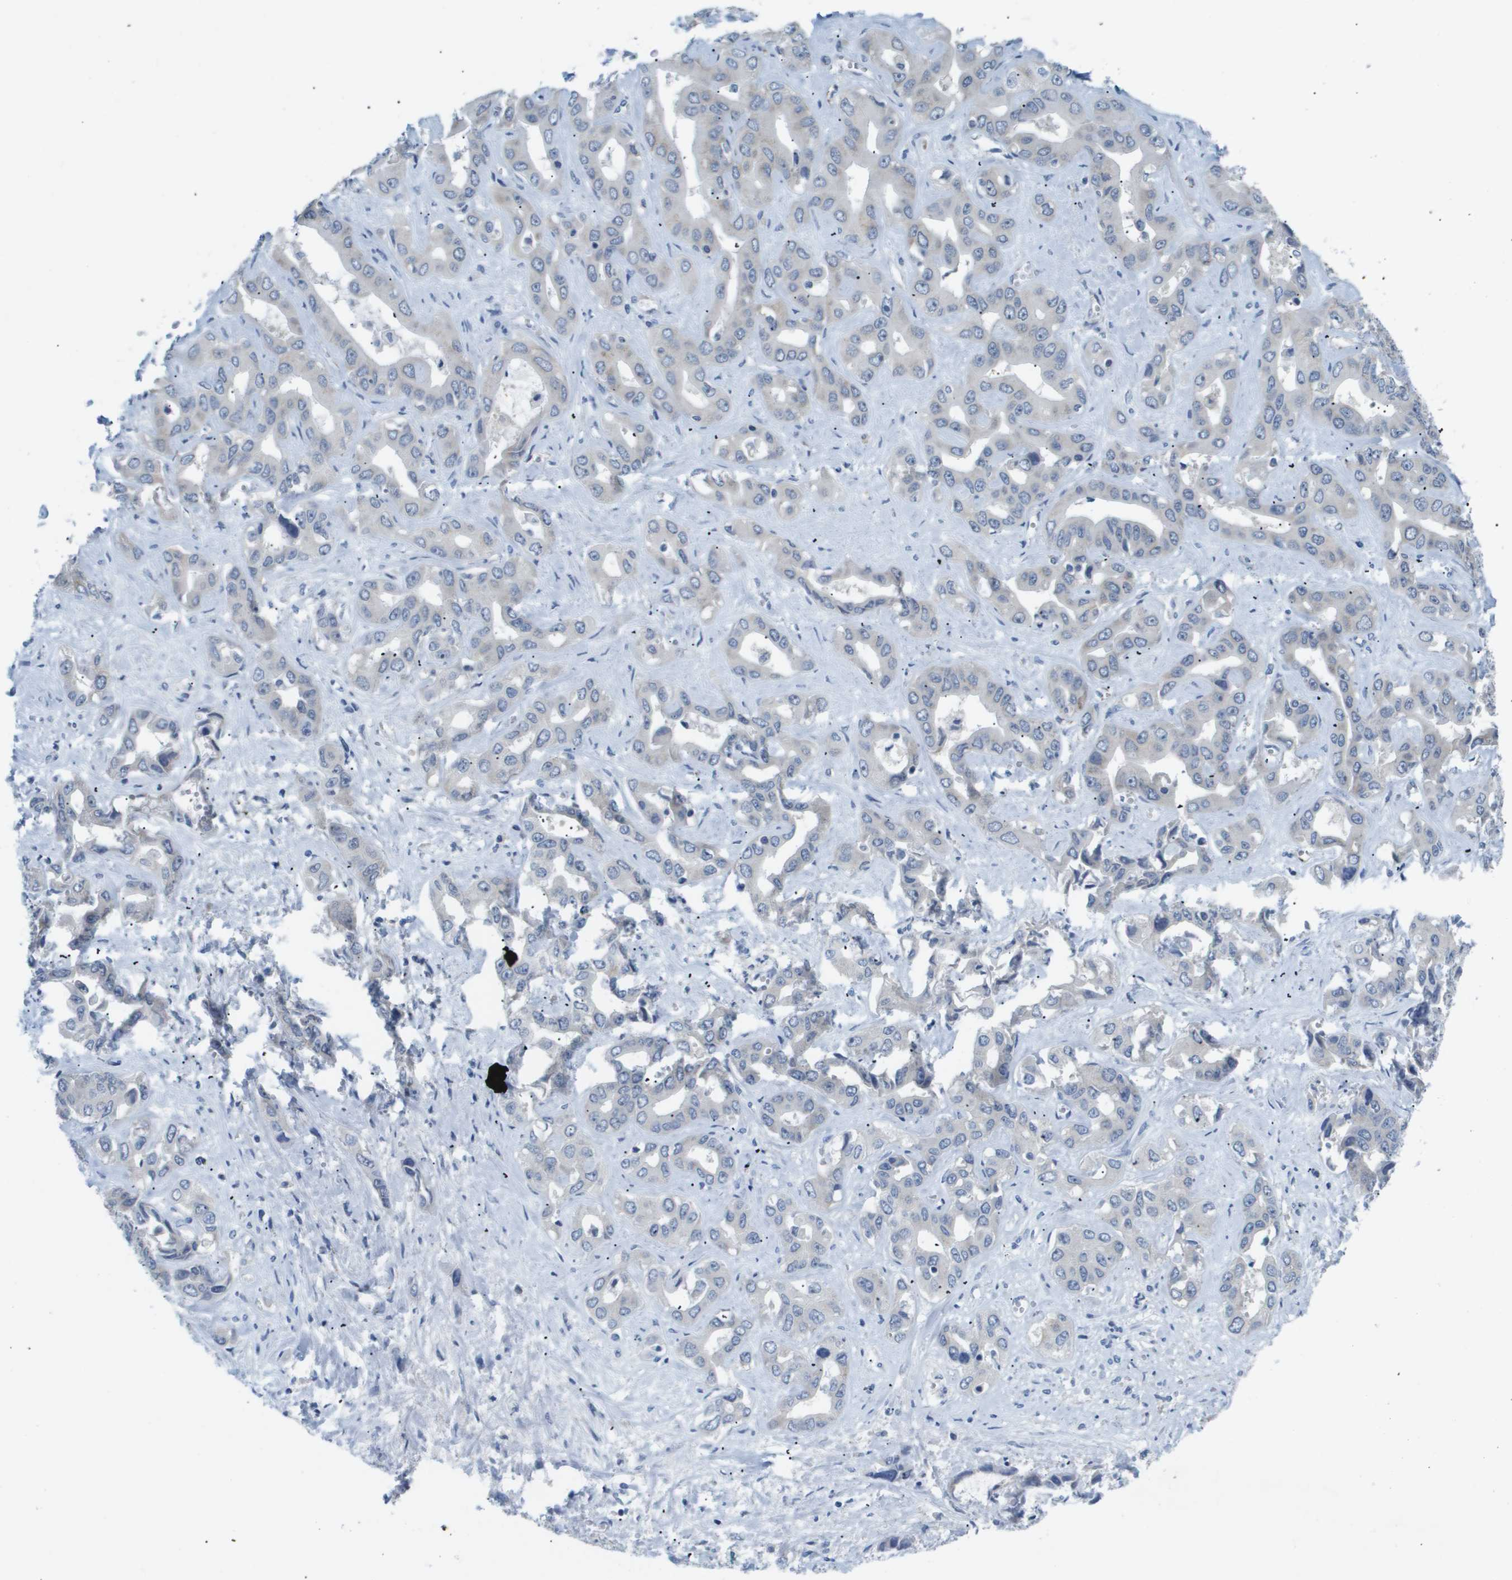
{"staining": {"intensity": "negative", "quantity": "none", "location": "none"}, "tissue": "liver cancer", "cell_type": "Tumor cells", "image_type": "cancer", "snomed": [{"axis": "morphology", "description": "Cholangiocarcinoma"}, {"axis": "topography", "description": "Liver"}], "caption": "Protein analysis of liver cancer (cholangiocarcinoma) demonstrates no significant staining in tumor cells. Nuclei are stained in blue.", "gene": "OTUD5", "patient": {"sex": "female", "age": 52}}